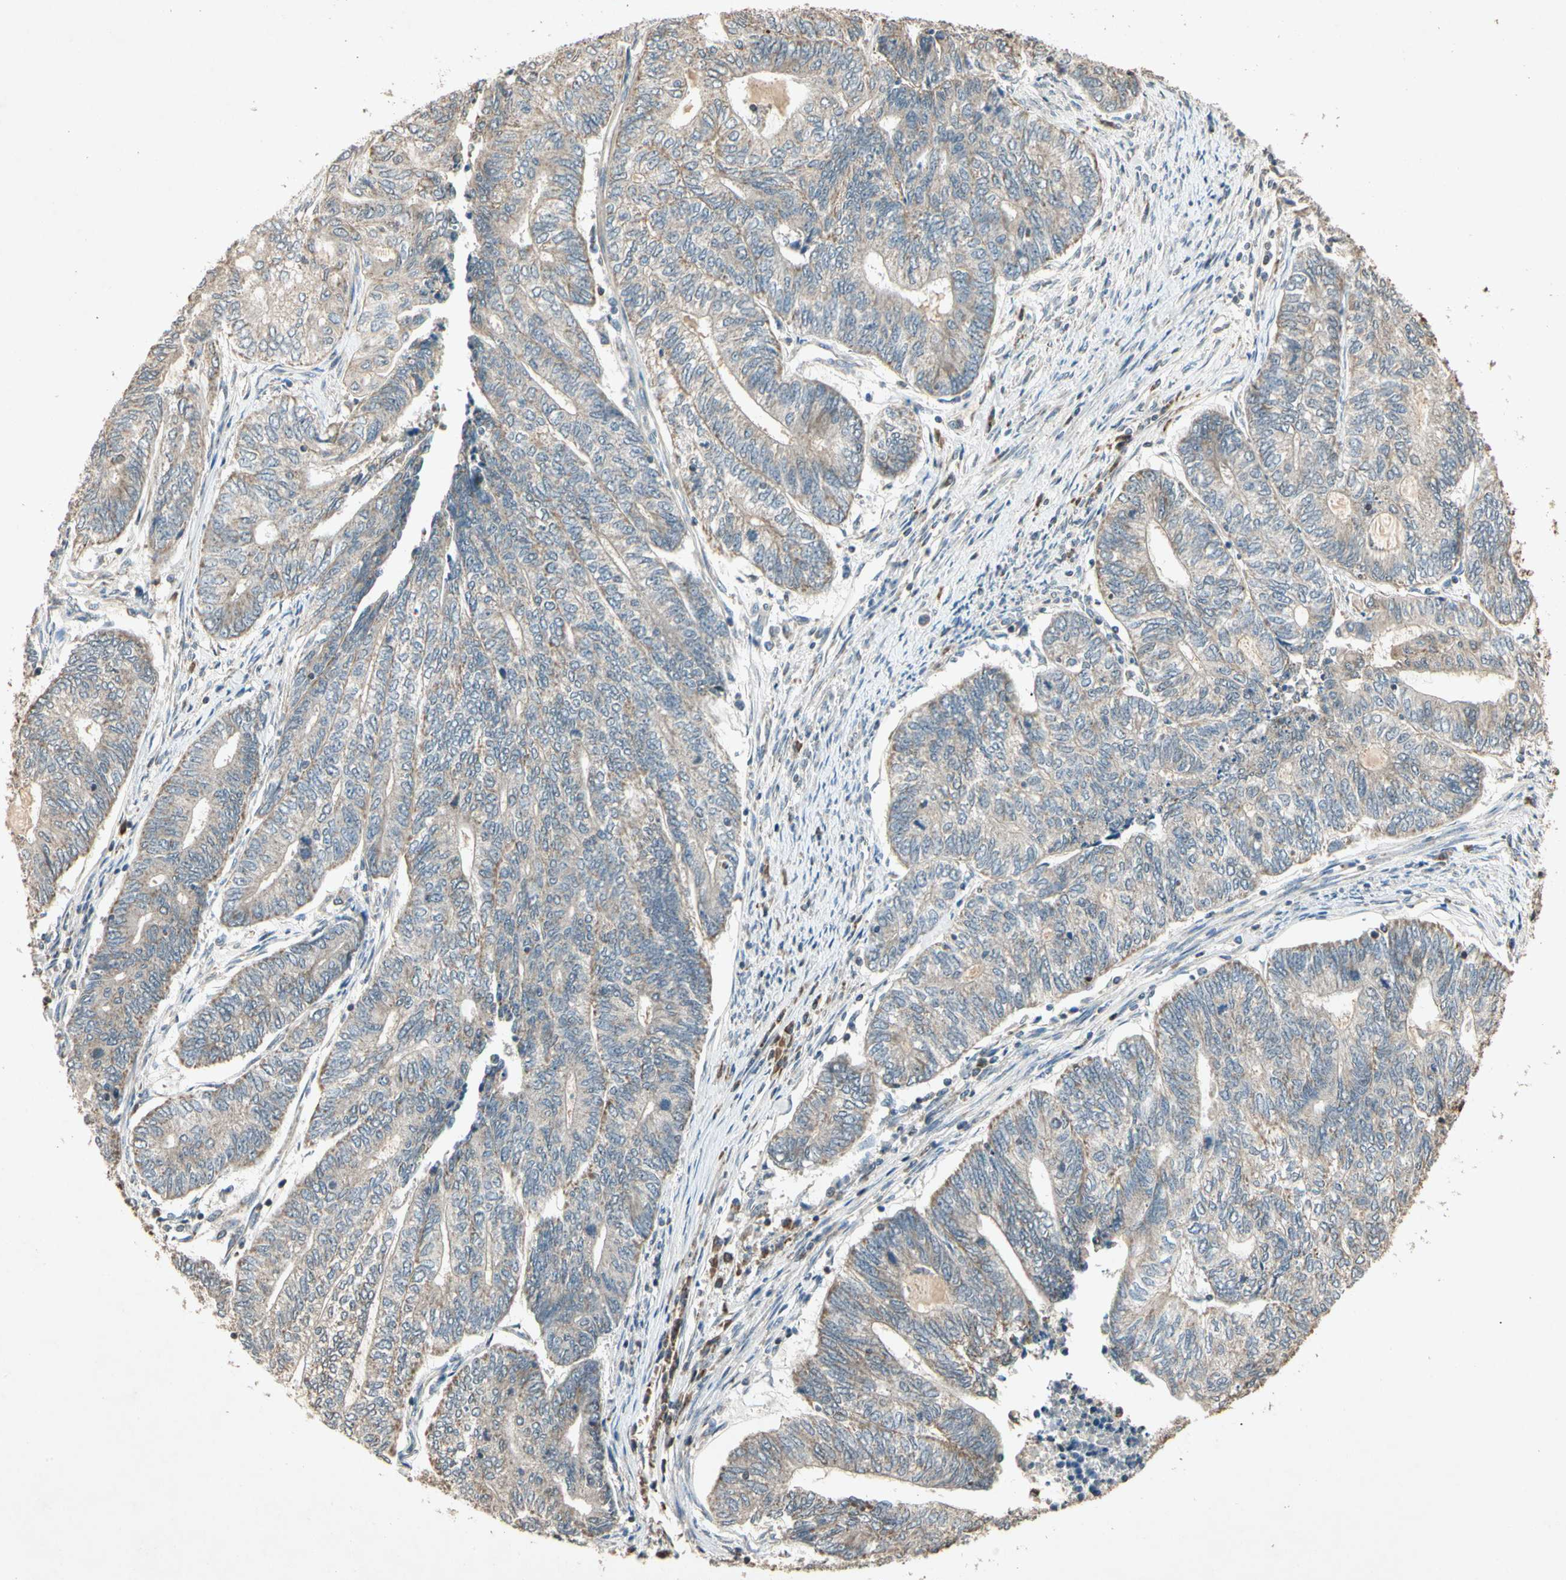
{"staining": {"intensity": "weak", "quantity": ">75%", "location": "cytoplasmic/membranous"}, "tissue": "endometrial cancer", "cell_type": "Tumor cells", "image_type": "cancer", "snomed": [{"axis": "morphology", "description": "Adenocarcinoma, NOS"}, {"axis": "topography", "description": "Uterus"}, {"axis": "topography", "description": "Endometrium"}], "caption": "Approximately >75% of tumor cells in human endometrial cancer demonstrate weak cytoplasmic/membranous protein expression as visualized by brown immunohistochemical staining.", "gene": "PRDX5", "patient": {"sex": "female", "age": 70}}